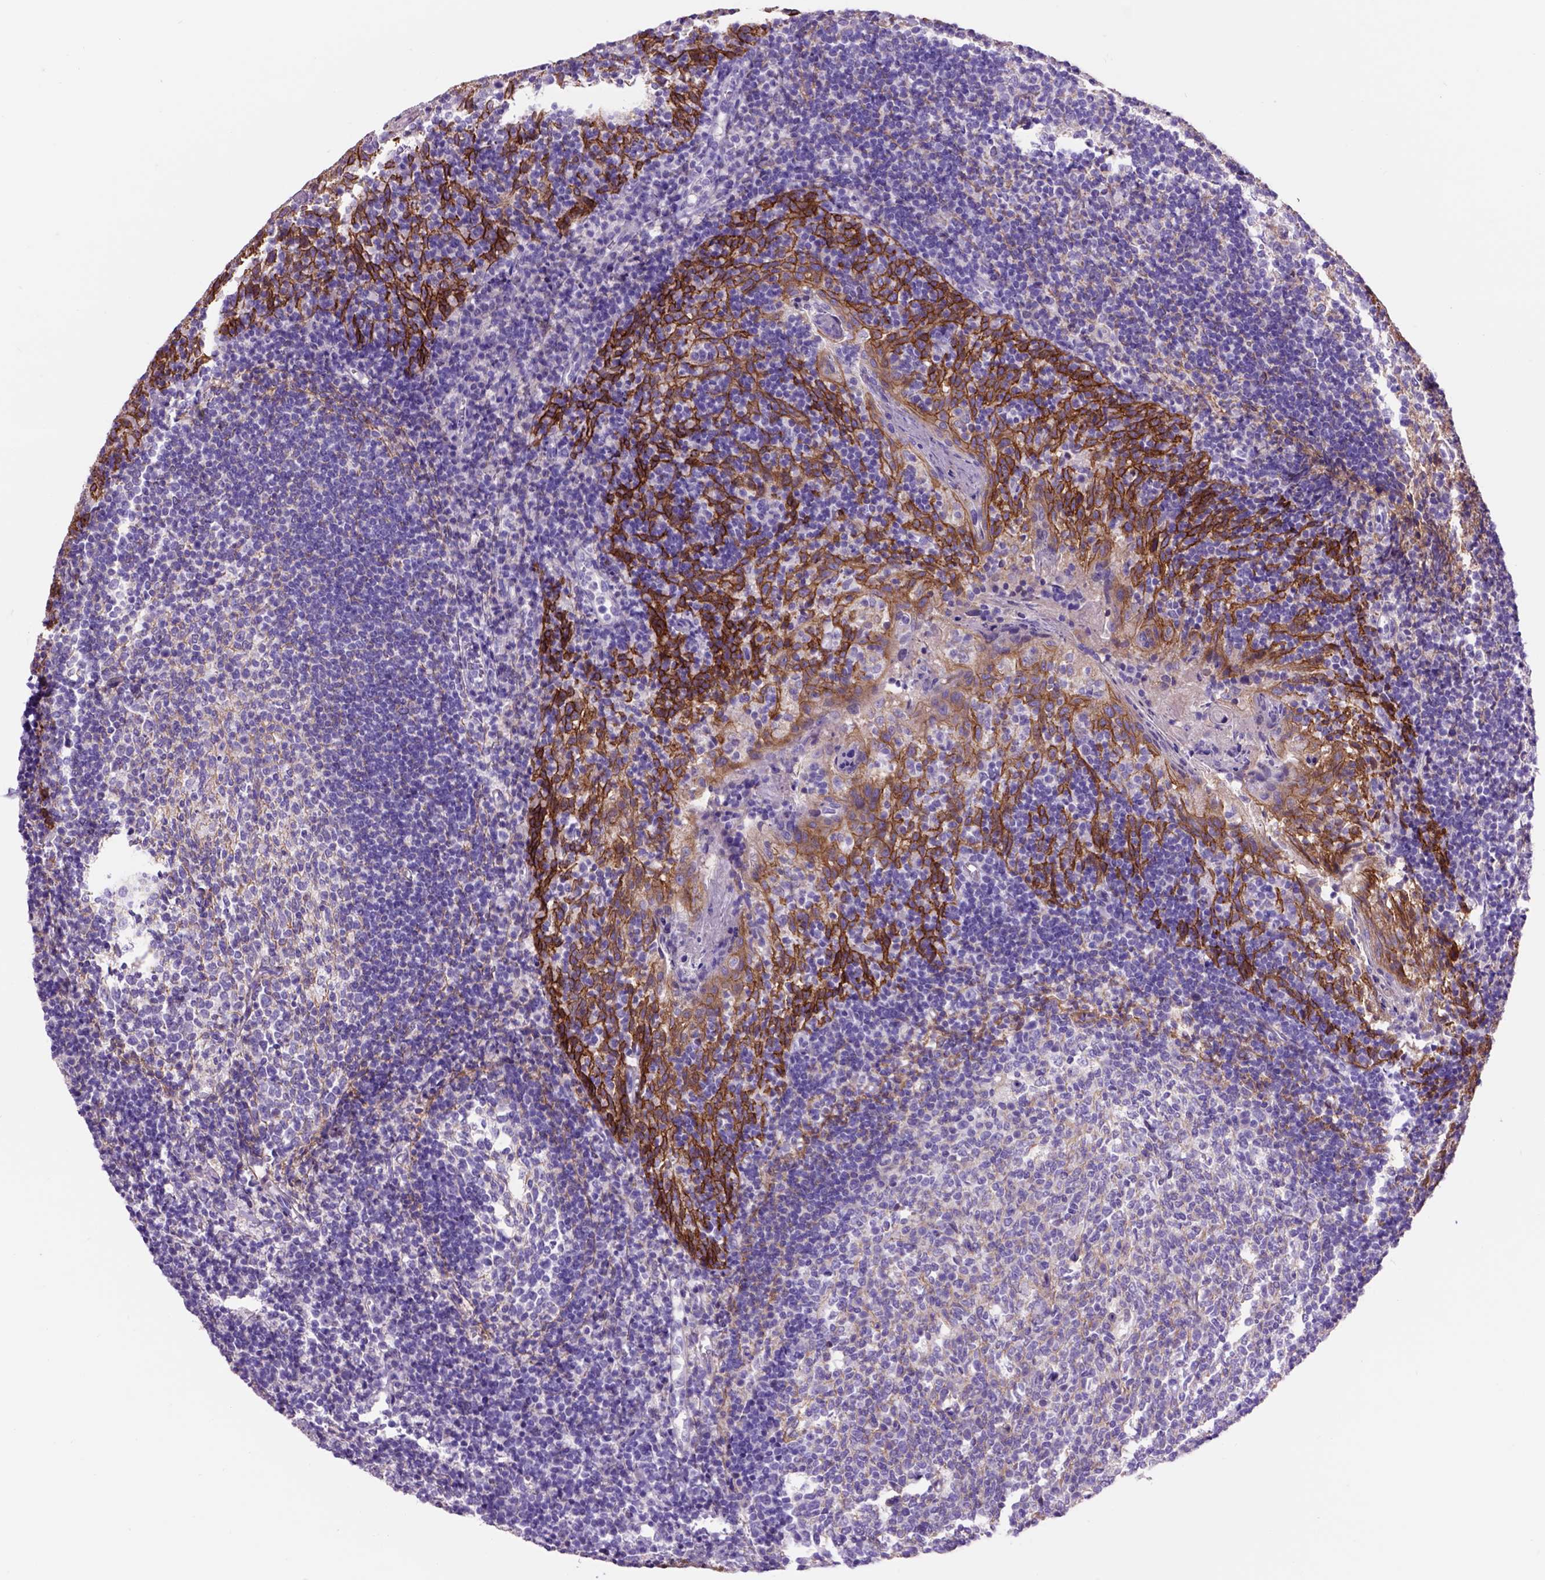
{"staining": {"intensity": "negative", "quantity": "none", "location": "none"}, "tissue": "tonsil", "cell_type": "Germinal center cells", "image_type": "normal", "snomed": [{"axis": "morphology", "description": "Normal tissue, NOS"}, {"axis": "topography", "description": "Tonsil"}], "caption": "This is a photomicrograph of immunohistochemistry staining of normal tonsil, which shows no positivity in germinal center cells.", "gene": "EGFR", "patient": {"sex": "female", "age": 10}}